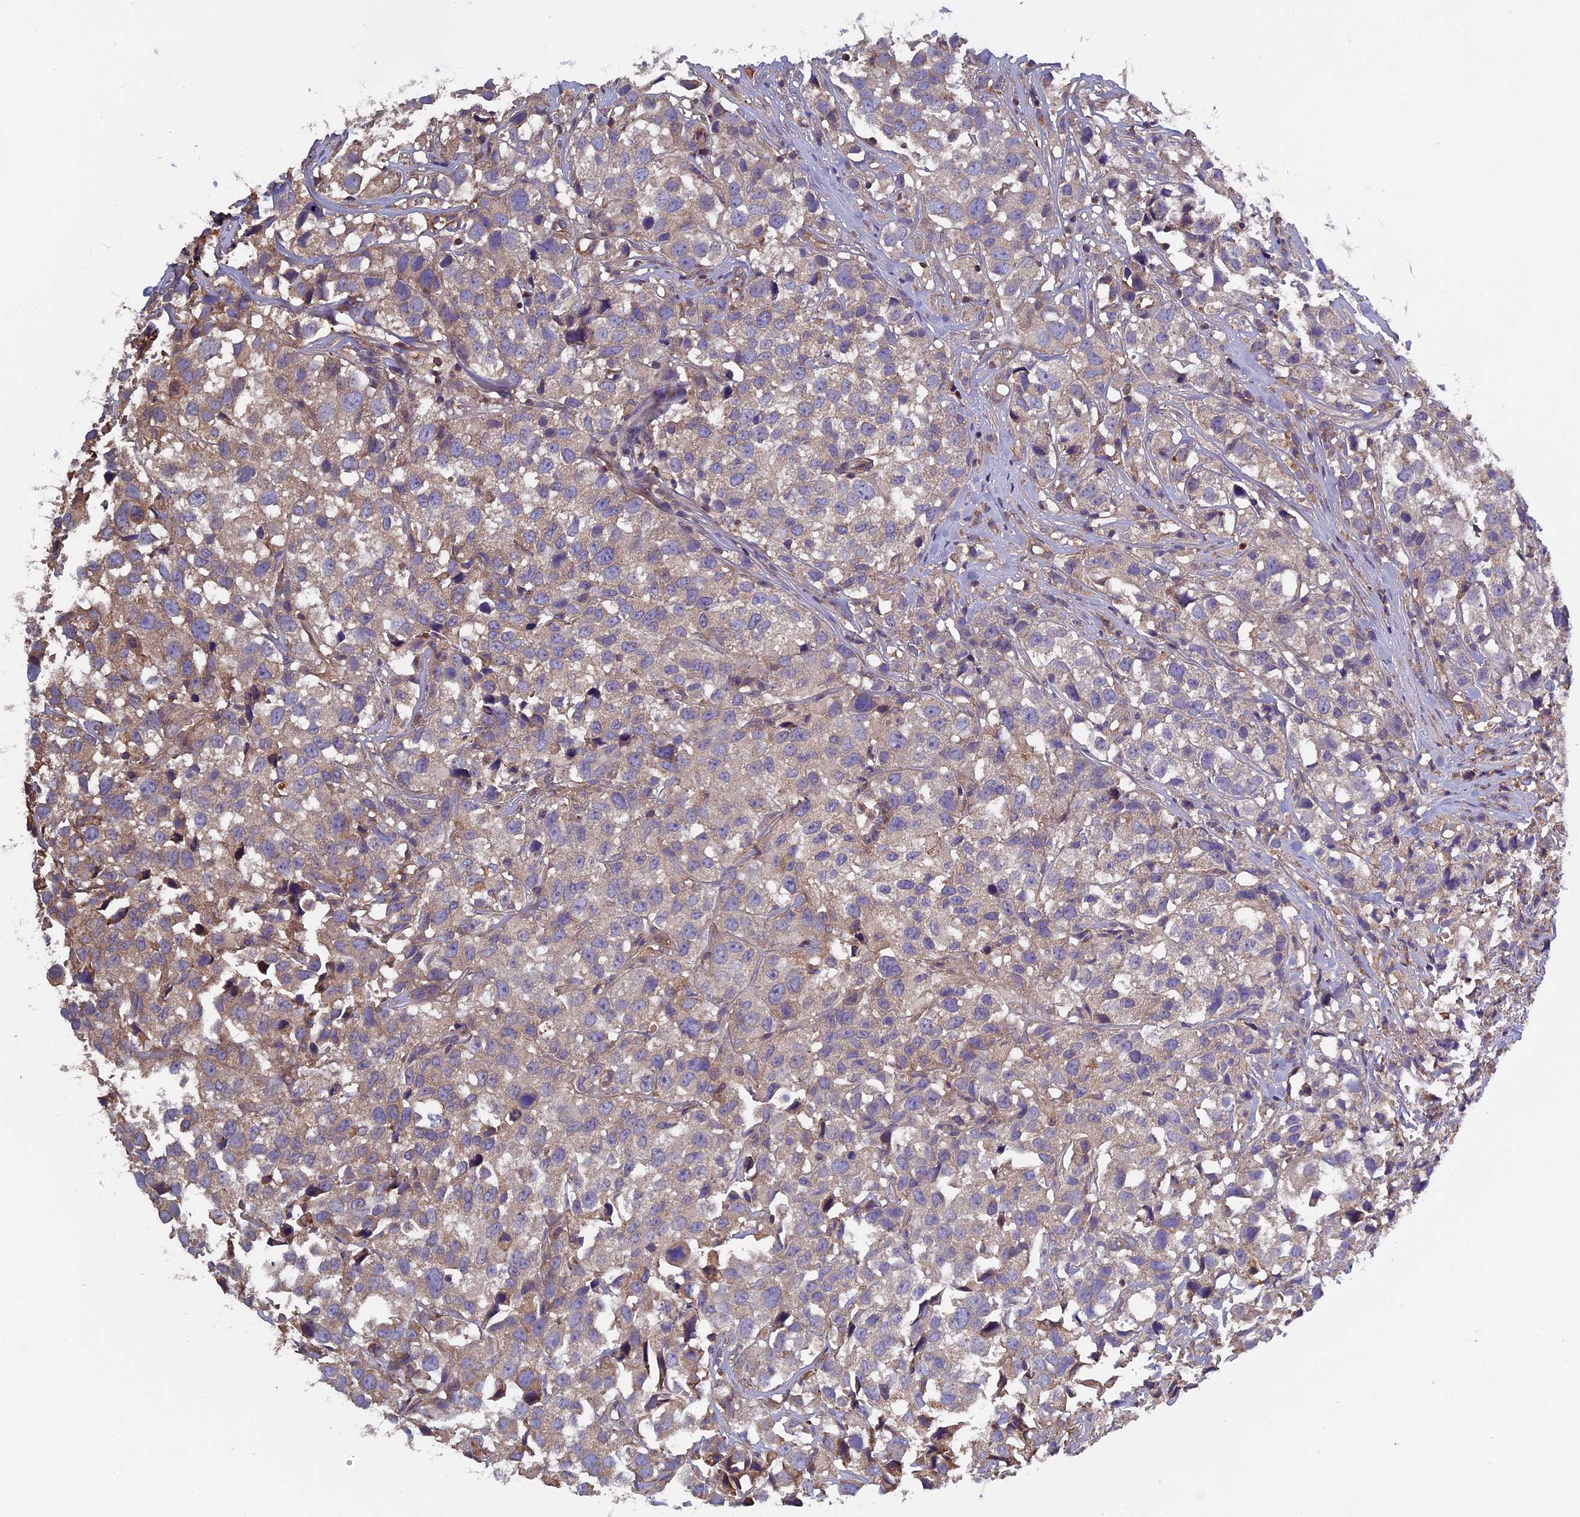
{"staining": {"intensity": "weak", "quantity": "25%-75%", "location": "cytoplasmic/membranous"}, "tissue": "urothelial cancer", "cell_type": "Tumor cells", "image_type": "cancer", "snomed": [{"axis": "morphology", "description": "Urothelial carcinoma, High grade"}, {"axis": "topography", "description": "Urinary bladder"}], "caption": "A brown stain shows weak cytoplasmic/membranous staining of a protein in urothelial cancer tumor cells.", "gene": "CCDC153", "patient": {"sex": "female", "age": 75}}